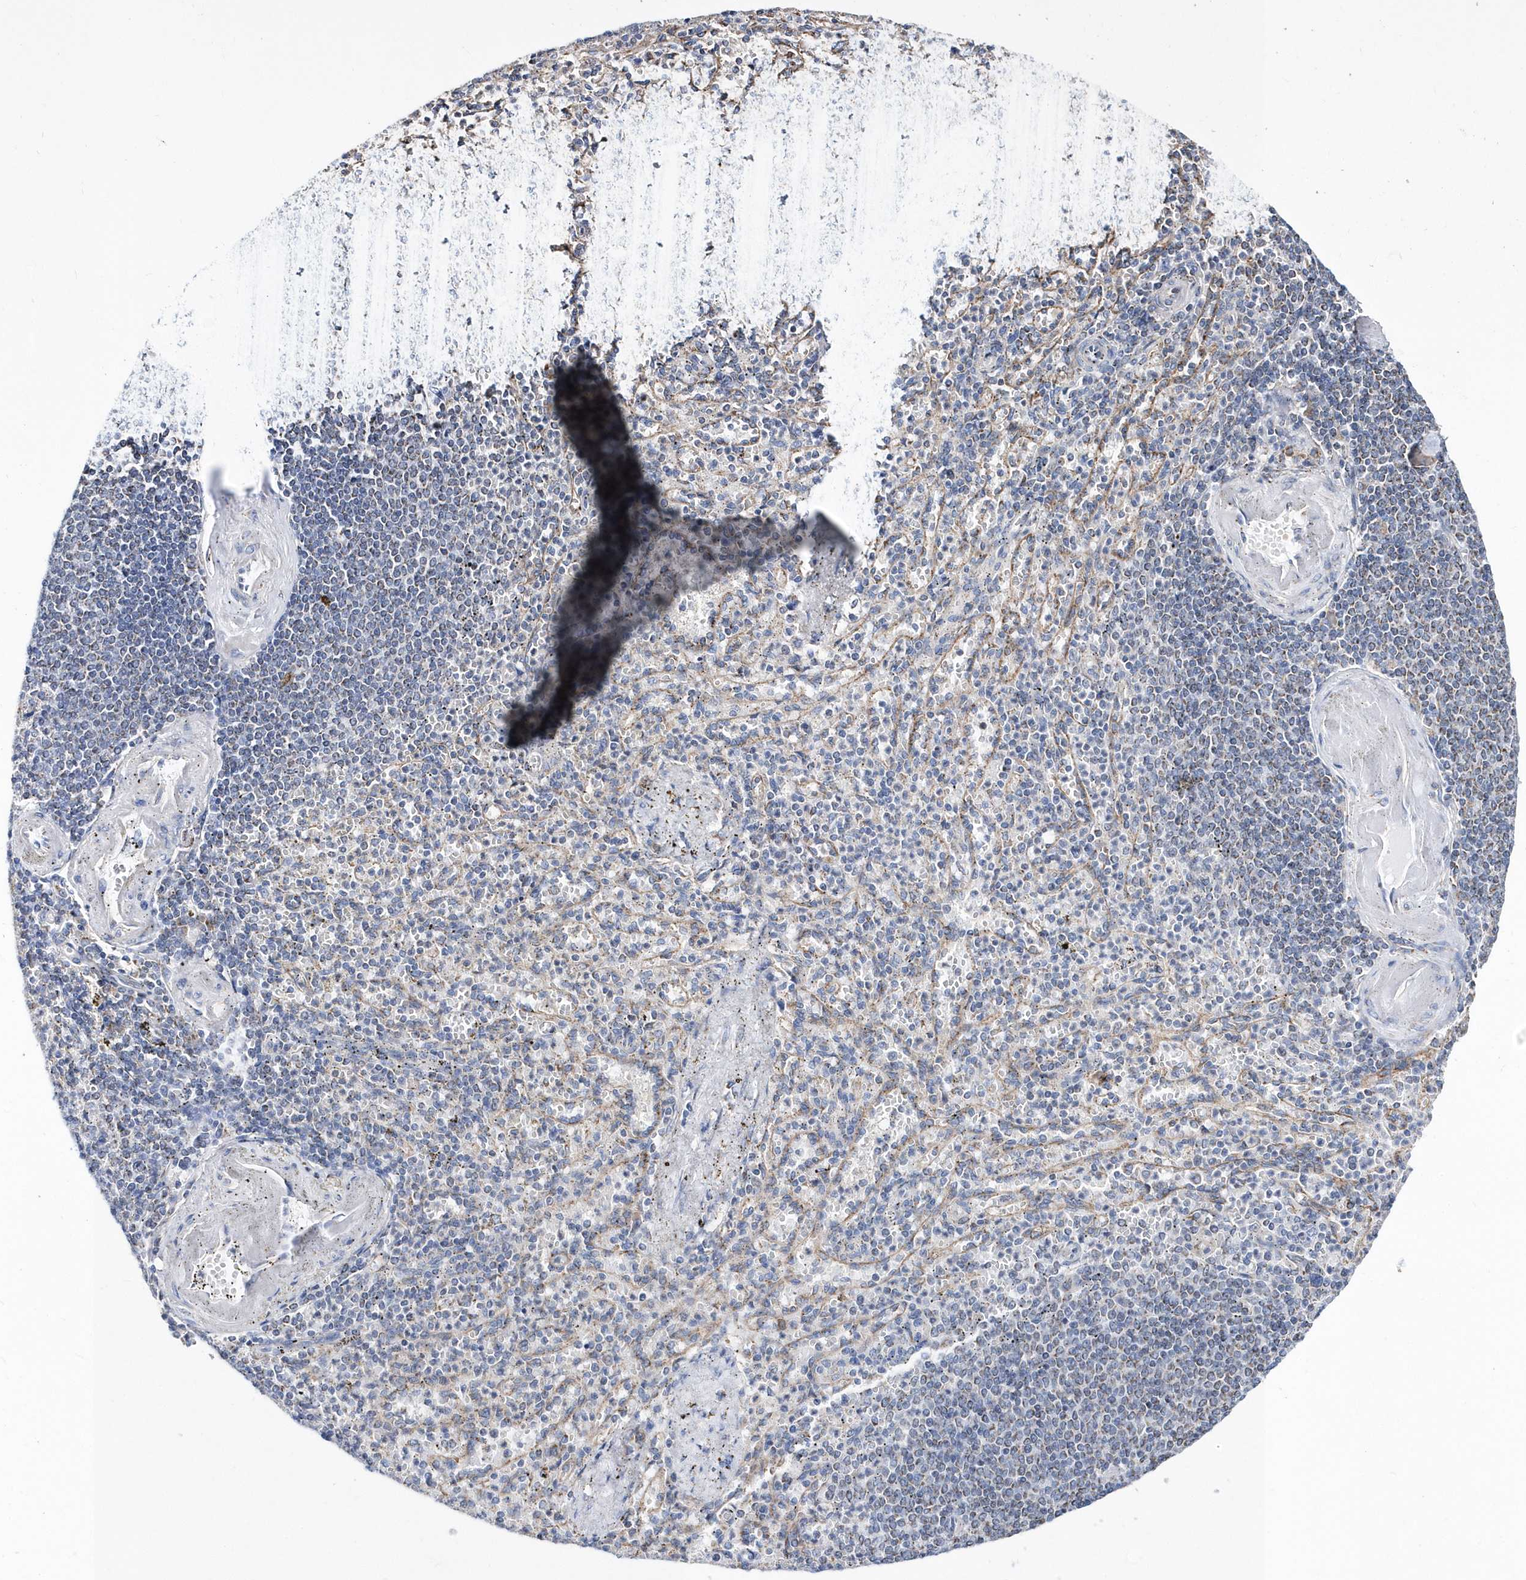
{"staining": {"intensity": "weak", "quantity": "<25%", "location": "cytoplasmic/membranous"}, "tissue": "spleen", "cell_type": "Cells in red pulp", "image_type": "normal", "snomed": [{"axis": "morphology", "description": "Normal tissue, NOS"}, {"axis": "topography", "description": "Spleen"}], "caption": "IHC of unremarkable human spleen exhibits no expression in cells in red pulp.", "gene": "SPATA5", "patient": {"sex": "female", "age": 74}}